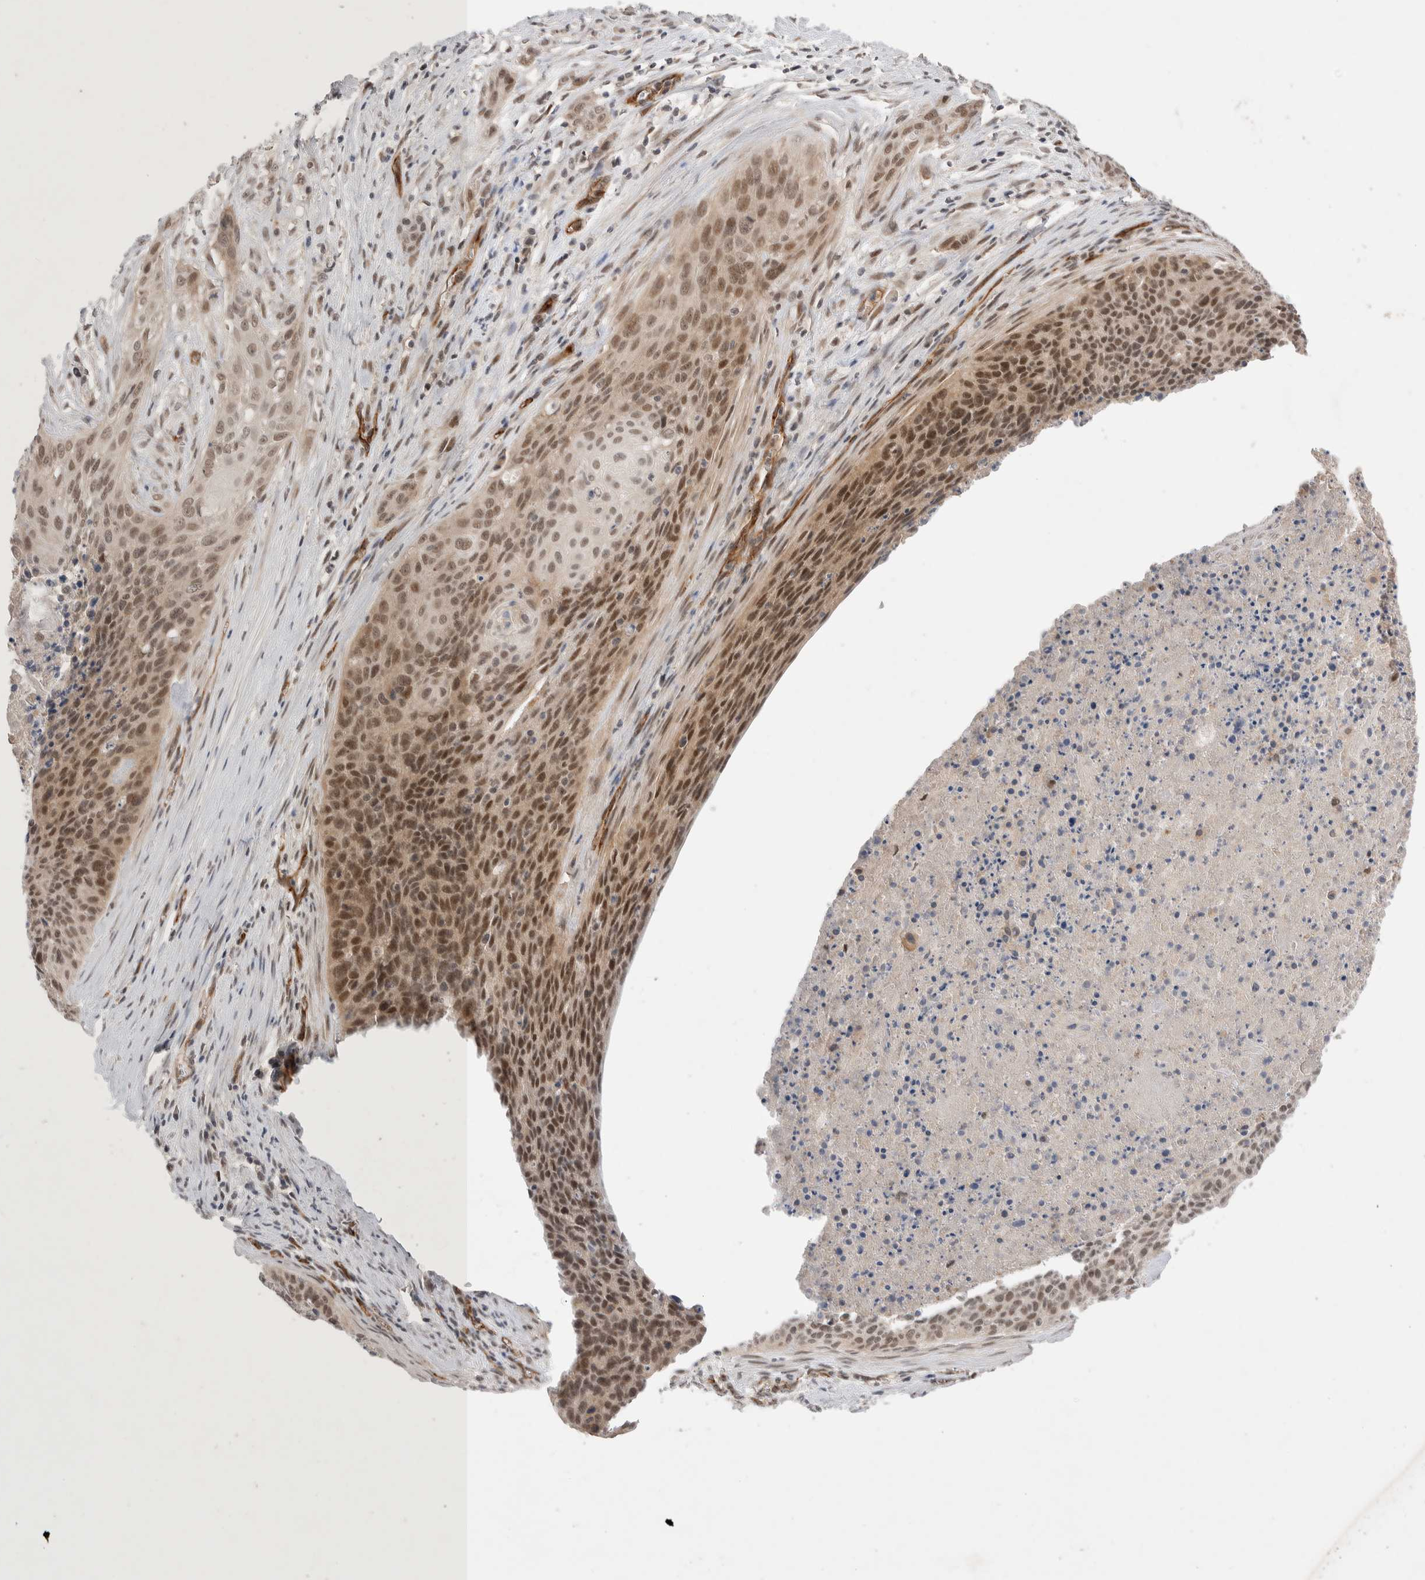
{"staining": {"intensity": "moderate", "quantity": "25%-75%", "location": "cytoplasmic/membranous,nuclear"}, "tissue": "cervical cancer", "cell_type": "Tumor cells", "image_type": "cancer", "snomed": [{"axis": "morphology", "description": "Squamous cell carcinoma, NOS"}, {"axis": "topography", "description": "Cervix"}], "caption": "There is medium levels of moderate cytoplasmic/membranous and nuclear positivity in tumor cells of cervical cancer, as demonstrated by immunohistochemical staining (brown color).", "gene": "ZNF704", "patient": {"sex": "female", "age": 55}}